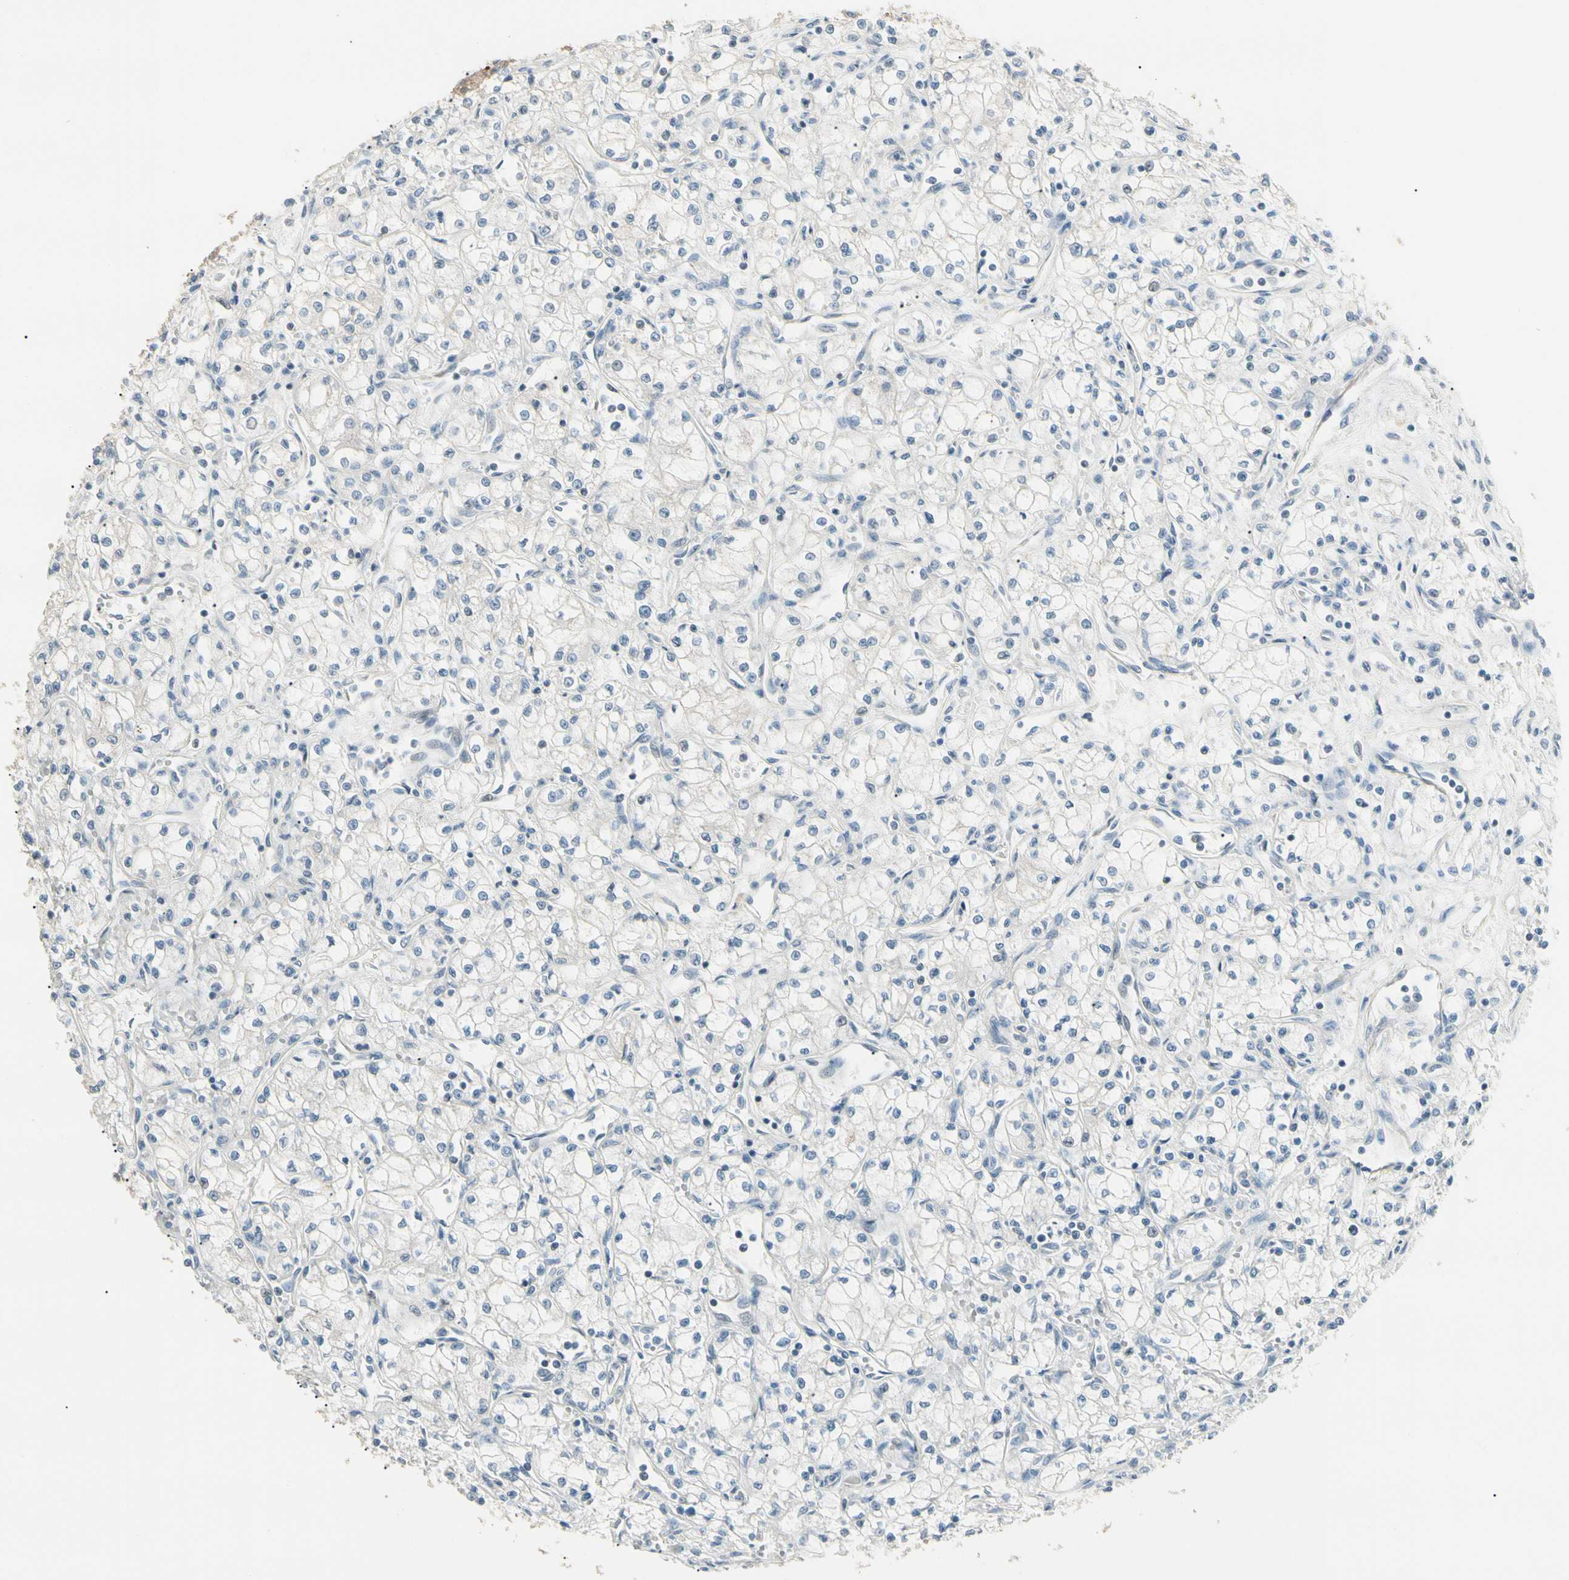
{"staining": {"intensity": "negative", "quantity": "none", "location": "none"}, "tissue": "renal cancer", "cell_type": "Tumor cells", "image_type": "cancer", "snomed": [{"axis": "morphology", "description": "Normal tissue, NOS"}, {"axis": "morphology", "description": "Adenocarcinoma, NOS"}, {"axis": "topography", "description": "Kidney"}], "caption": "An immunohistochemistry (IHC) histopathology image of renal cancer (adenocarcinoma) is shown. There is no staining in tumor cells of renal cancer (adenocarcinoma).", "gene": "GNE", "patient": {"sex": "male", "age": 59}}